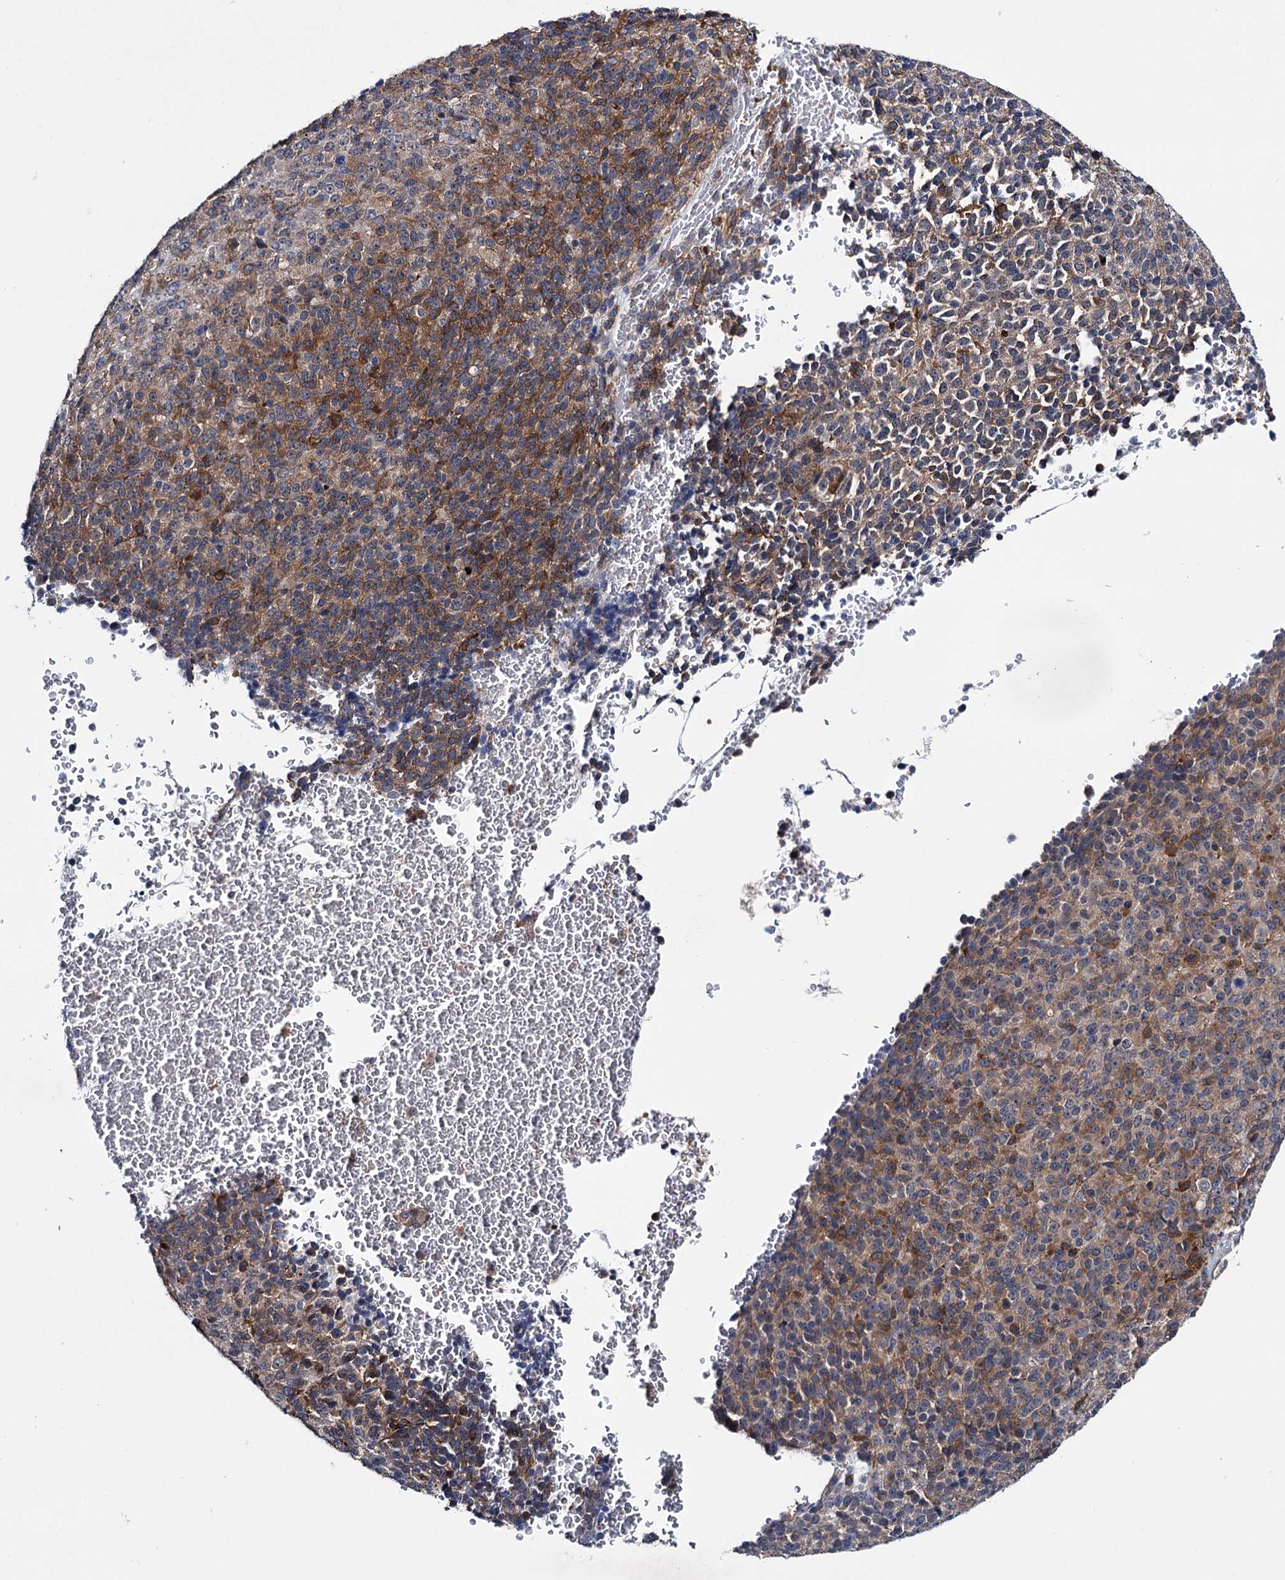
{"staining": {"intensity": "moderate", "quantity": ">75%", "location": "cytoplasmic/membranous"}, "tissue": "melanoma", "cell_type": "Tumor cells", "image_type": "cancer", "snomed": [{"axis": "morphology", "description": "Malignant melanoma, Metastatic site"}, {"axis": "topography", "description": "Brain"}], "caption": "Moderate cytoplasmic/membranous staining for a protein is identified in about >75% of tumor cells of melanoma using IHC.", "gene": "EYA4", "patient": {"sex": "female", "age": 56}}